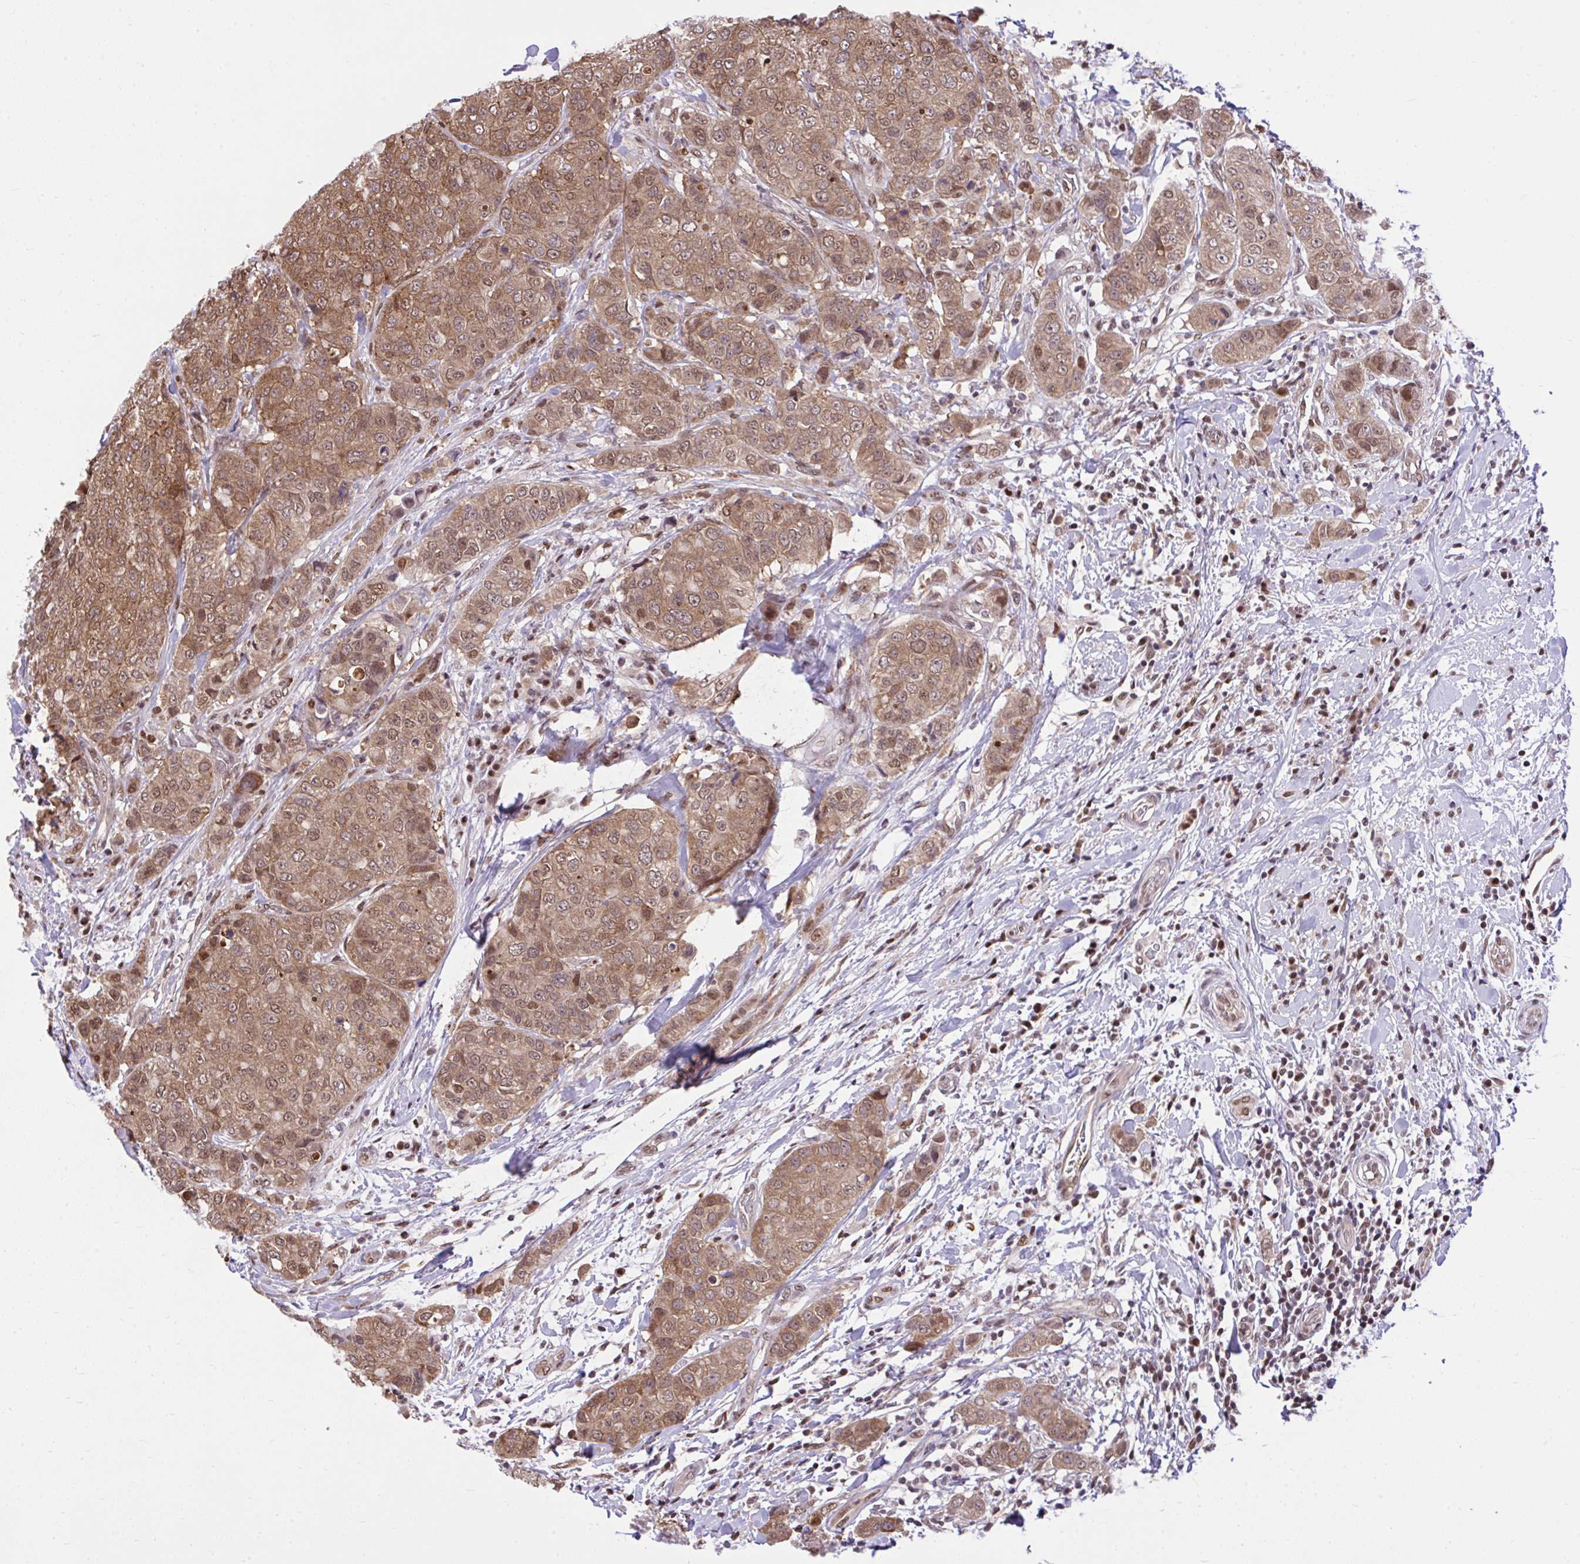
{"staining": {"intensity": "moderate", "quantity": ">75%", "location": "cytoplasmic/membranous,nuclear"}, "tissue": "breast cancer", "cell_type": "Tumor cells", "image_type": "cancer", "snomed": [{"axis": "morphology", "description": "Duct carcinoma"}, {"axis": "topography", "description": "Breast"}], "caption": "Breast infiltrating ductal carcinoma was stained to show a protein in brown. There is medium levels of moderate cytoplasmic/membranous and nuclear staining in approximately >75% of tumor cells.", "gene": "GLIS3", "patient": {"sex": "female", "age": 27}}